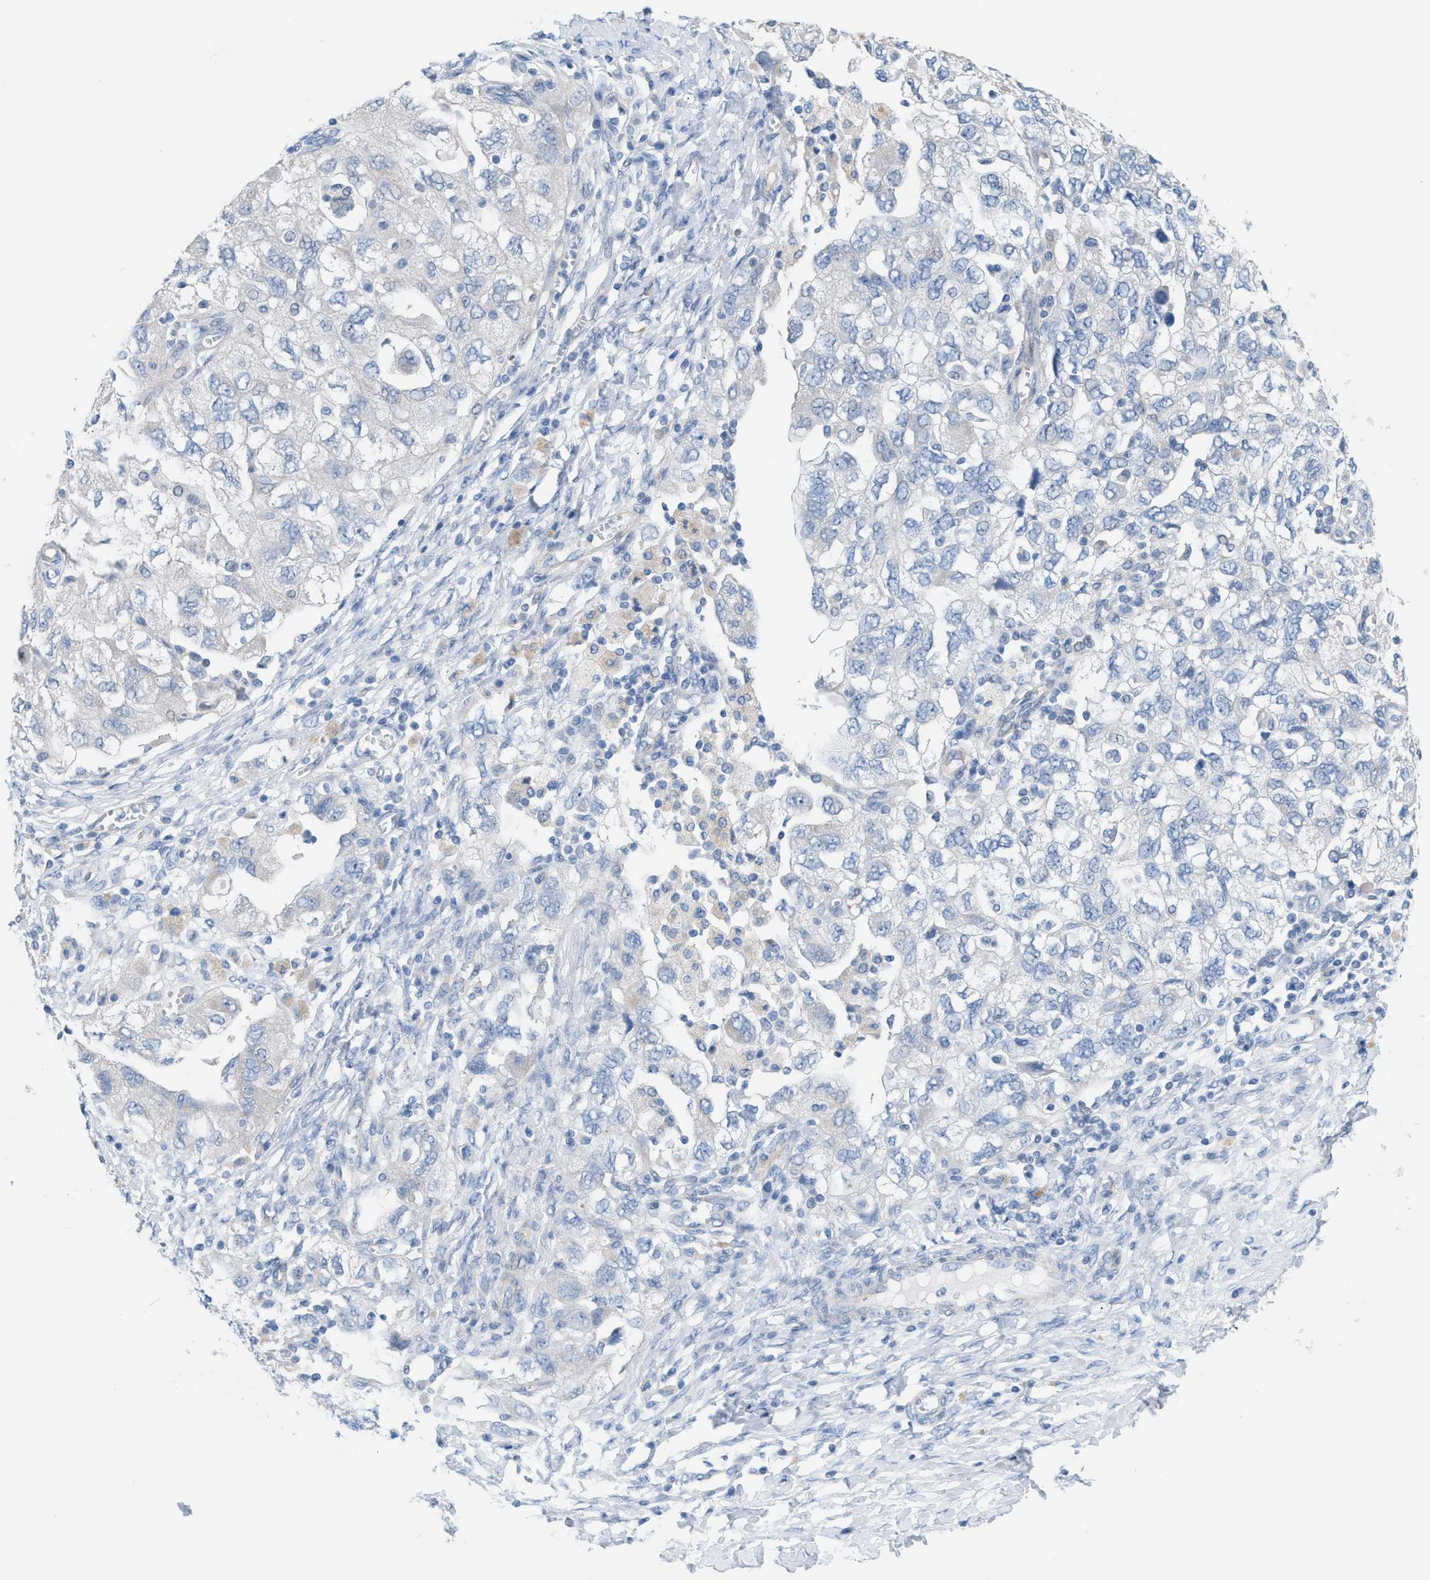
{"staining": {"intensity": "negative", "quantity": "none", "location": "none"}, "tissue": "ovarian cancer", "cell_type": "Tumor cells", "image_type": "cancer", "snomed": [{"axis": "morphology", "description": "Carcinoma, NOS"}, {"axis": "morphology", "description": "Cystadenocarcinoma, serous, NOS"}, {"axis": "topography", "description": "Ovary"}], "caption": "Immunohistochemistry (IHC) micrograph of neoplastic tissue: human ovarian cancer (serous cystadenocarcinoma) stained with DAB (3,3'-diaminobenzidine) demonstrates no significant protein expression in tumor cells.", "gene": "MPP3", "patient": {"sex": "female", "age": 69}}